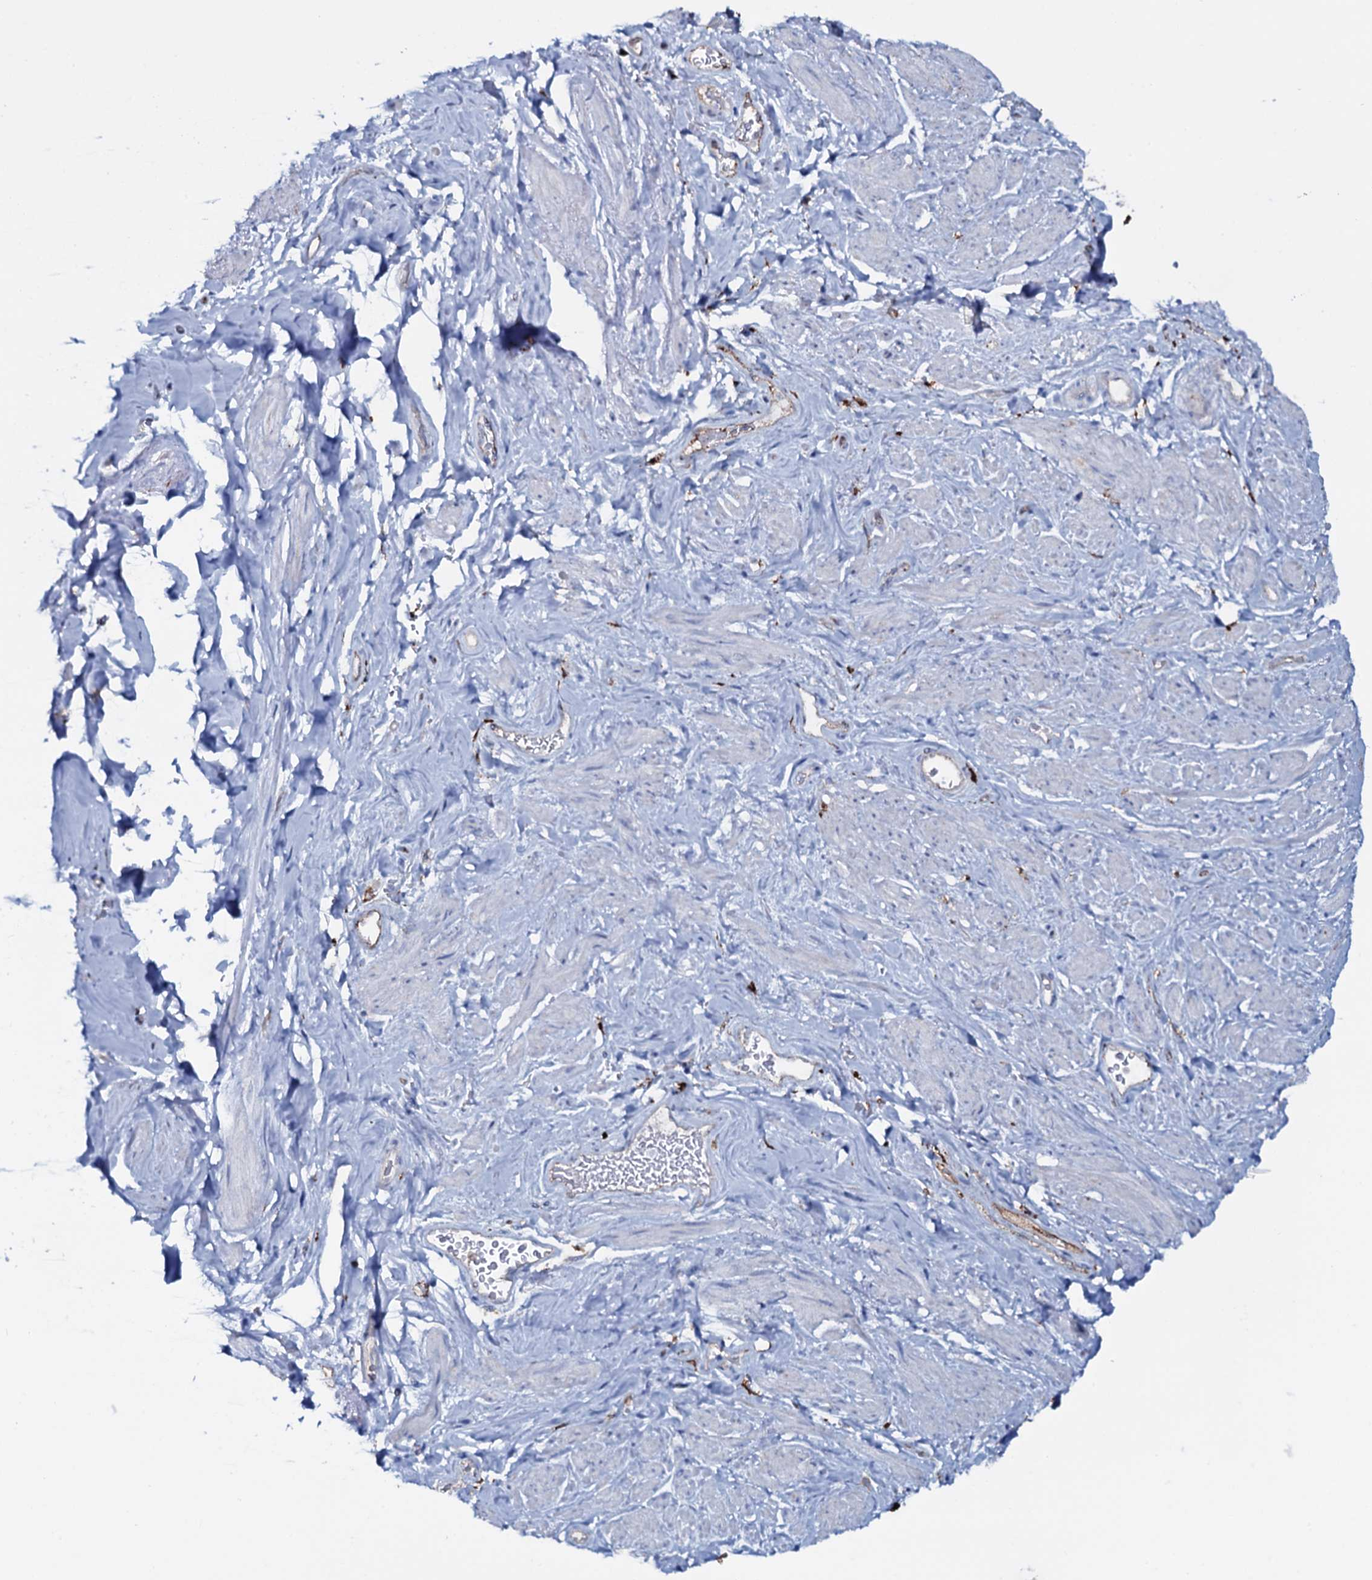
{"staining": {"intensity": "negative", "quantity": "none", "location": "none"}, "tissue": "smooth muscle", "cell_type": "Smooth muscle cells", "image_type": "normal", "snomed": [{"axis": "morphology", "description": "Normal tissue, NOS"}, {"axis": "topography", "description": "Smooth muscle"}, {"axis": "topography", "description": "Peripheral nerve tissue"}], "caption": "High power microscopy histopathology image of an immunohistochemistry (IHC) image of normal smooth muscle, revealing no significant positivity in smooth muscle cells.", "gene": "OSBPL2", "patient": {"sex": "male", "age": 69}}